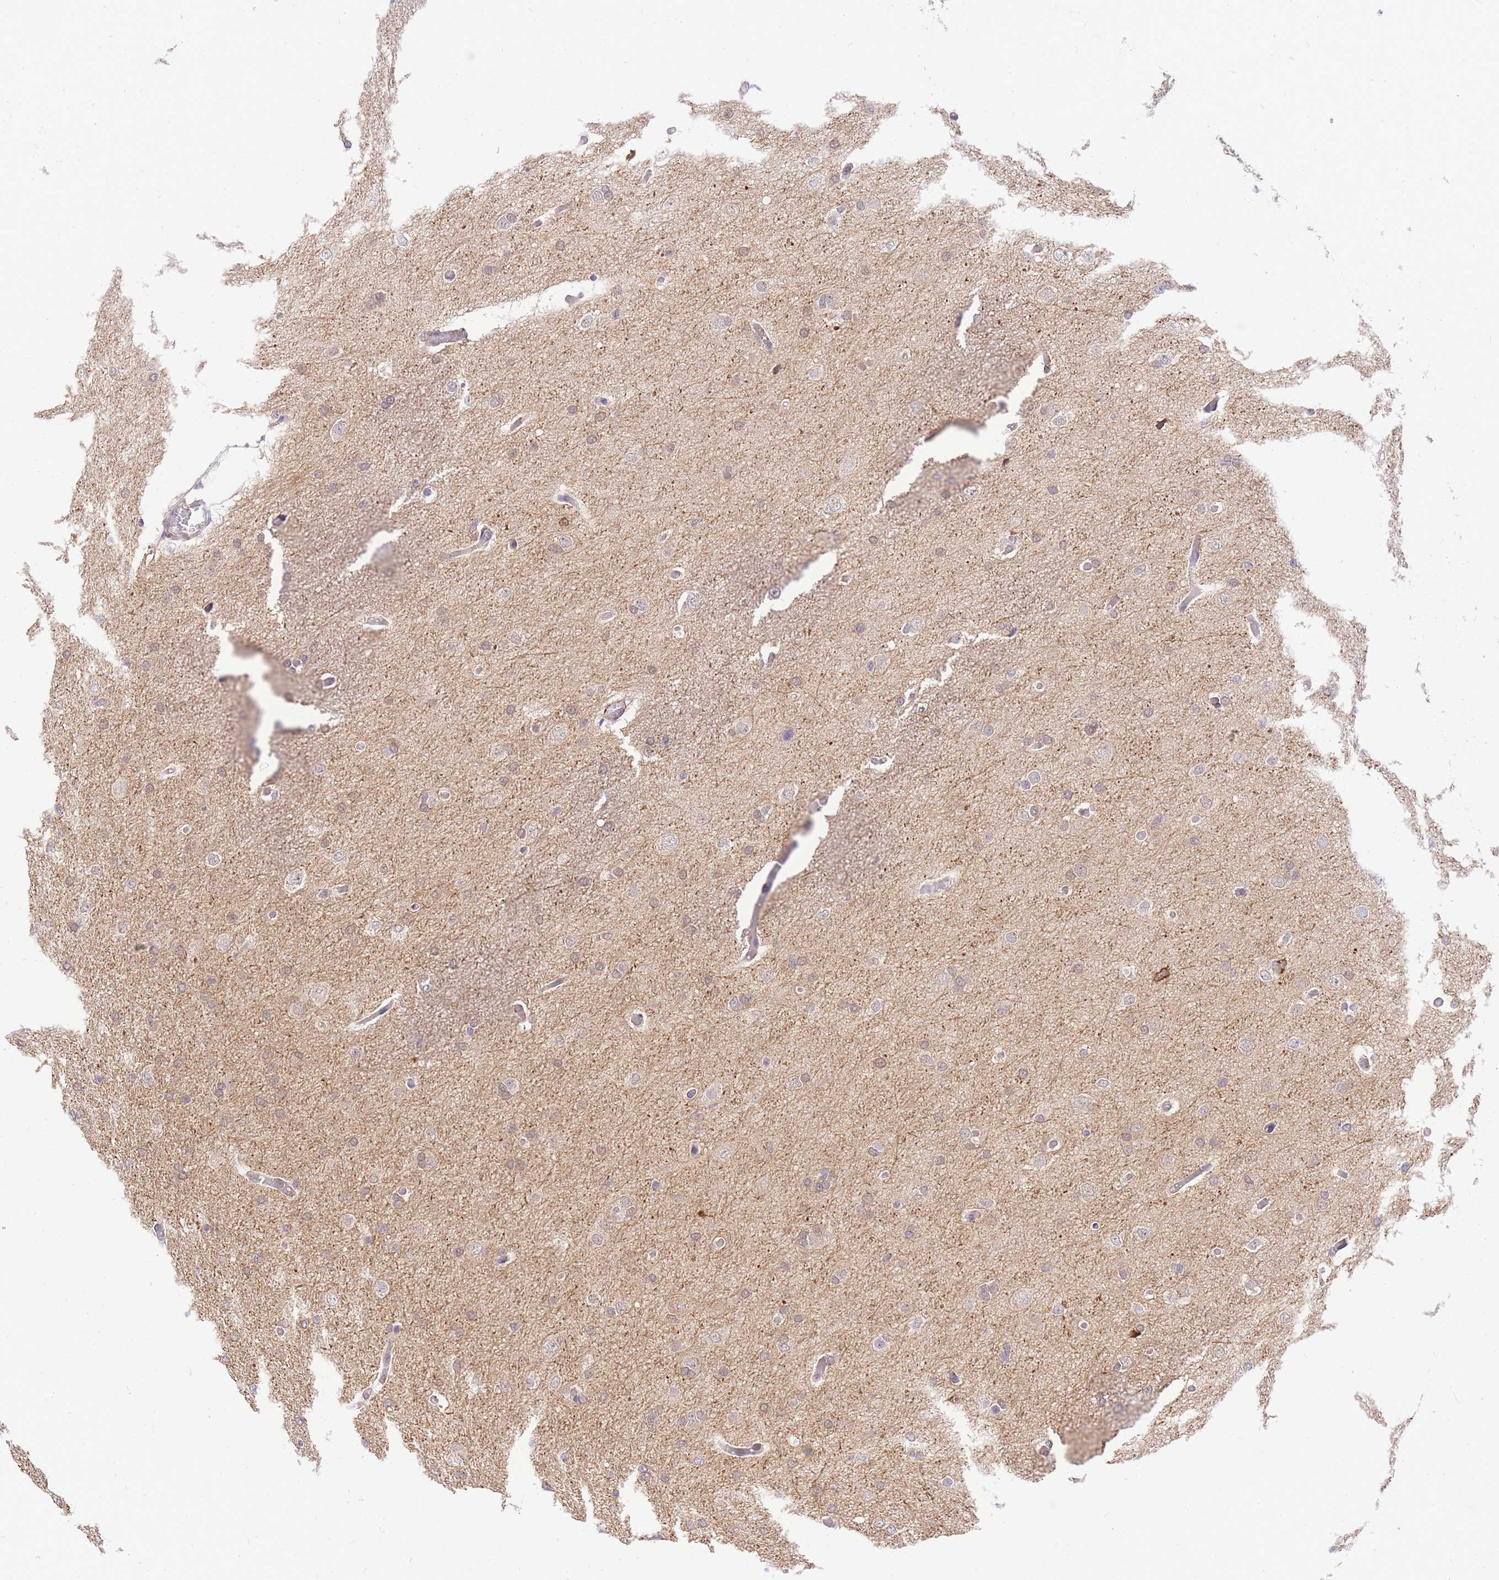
{"staining": {"intensity": "negative", "quantity": "none", "location": "none"}, "tissue": "glioma", "cell_type": "Tumor cells", "image_type": "cancer", "snomed": [{"axis": "morphology", "description": "Glioma, malignant, High grade"}, {"axis": "topography", "description": "Cerebral cortex"}], "caption": "DAB immunohistochemical staining of glioma reveals no significant staining in tumor cells. (DAB (3,3'-diaminobenzidine) immunohistochemistry (IHC), high magnification).", "gene": "S100PBP", "patient": {"sex": "female", "age": 36}}